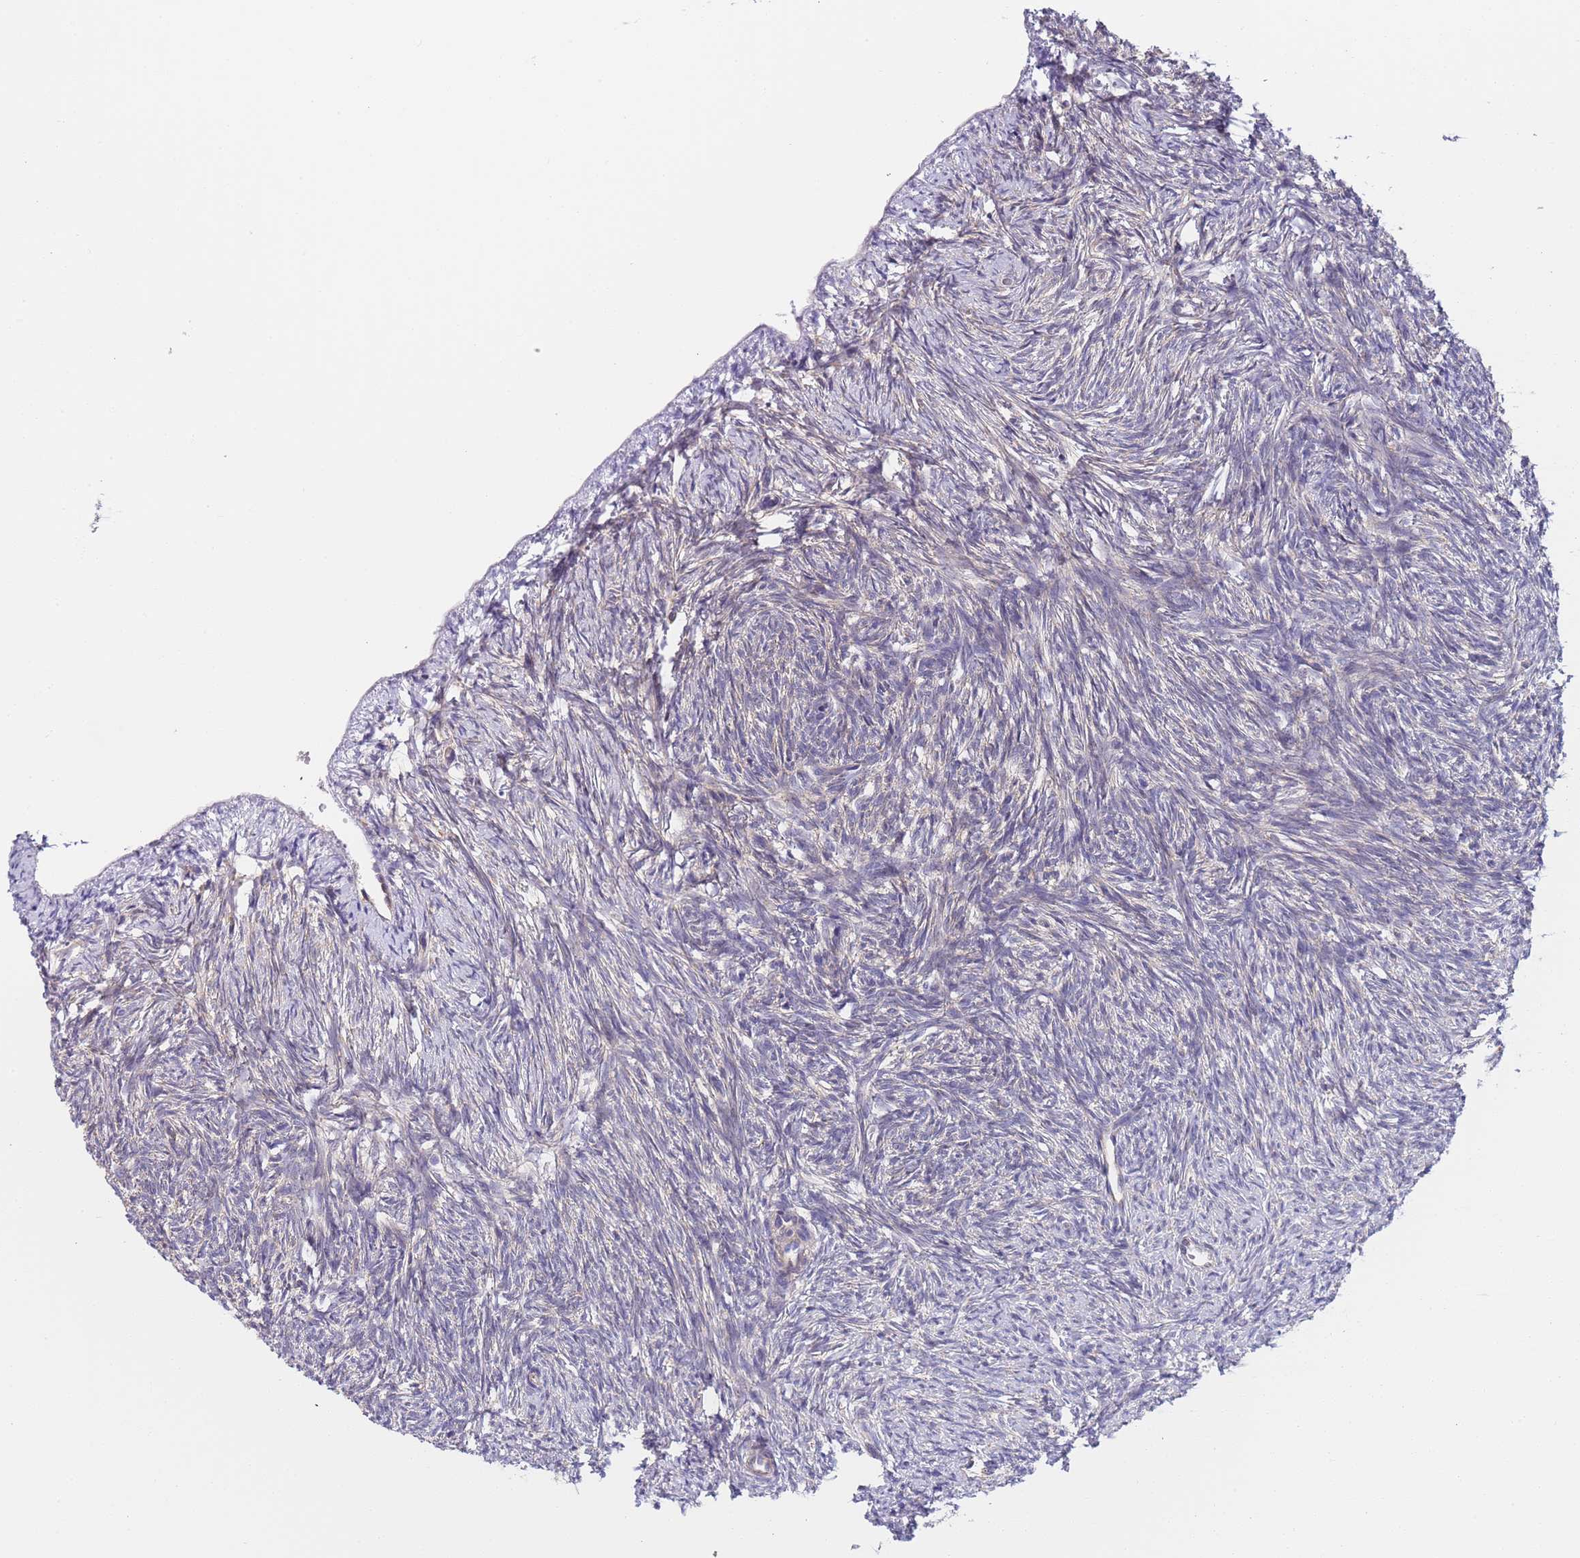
{"staining": {"intensity": "negative", "quantity": "none", "location": "none"}, "tissue": "ovary", "cell_type": "Ovarian stroma cells", "image_type": "normal", "snomed": [{"axis": "morphology", "description": "Normal tissue, NOS"}, {"axis": "topography", "description": "Ovary"}], "caption": "Immunohistochemistry (IHC) of benign human ovary displays no staining in ovarian stroma cells.", "gene": "PWWP3A", "patient": {"sex": "female", "age": 51}}